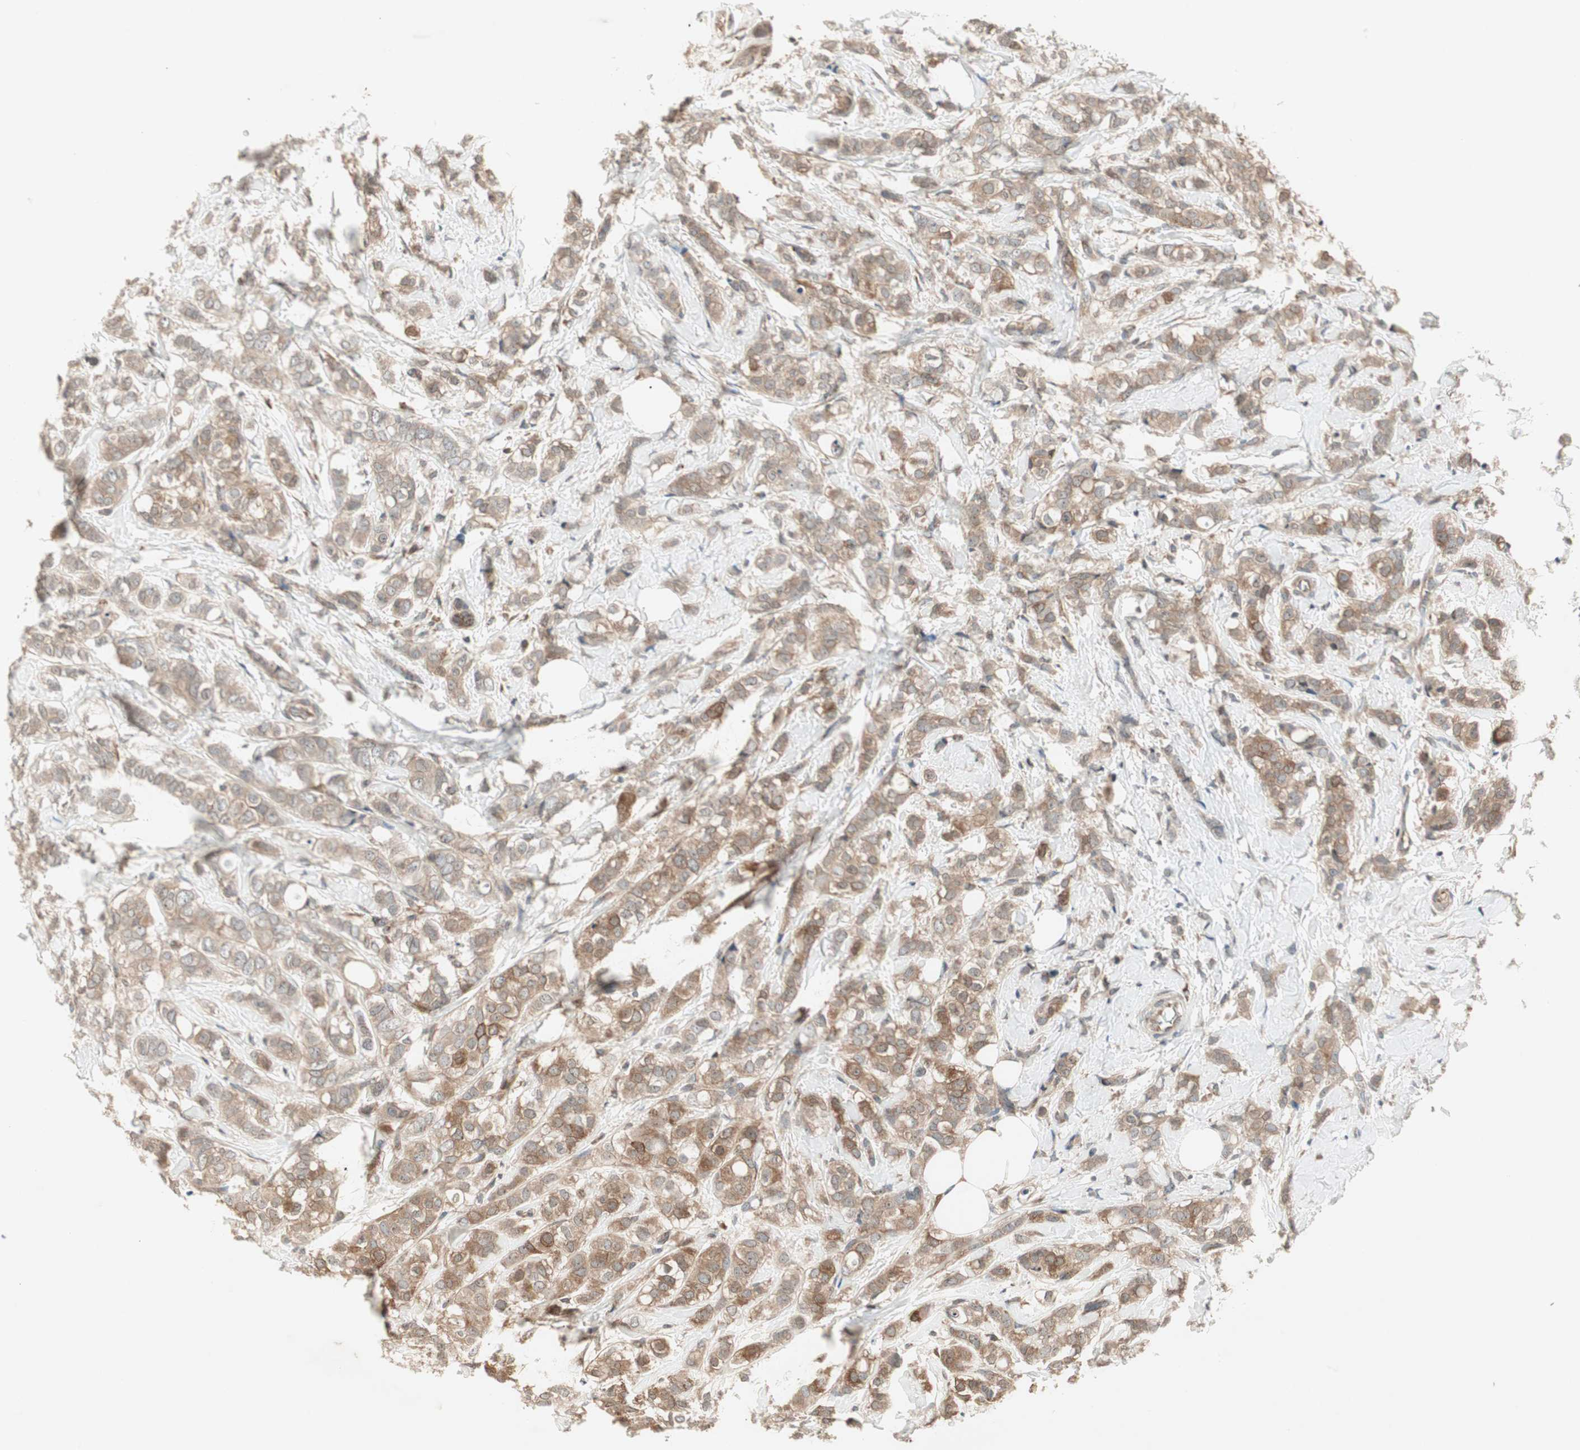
{"staining": {"intensity": "weak", "quantity": ">75%", "location": "cytoplasmic/membranous"}, "tissue": "breast cancer", "cell_type": "Tumor cells", "image_type": "cancer", "snomed": [{"axis": "morphology", "description": "Lobular carcinoma"}, {"axis": "topography", "description": "Breast"}], "caption": "The image demonstrates a brown stain indicating the presence of a protein in the cytoplasmic/membranous of tumor cells in breast cancer.", "gene": "IRS1", "patient": {"sex": "female", "age": 60}}